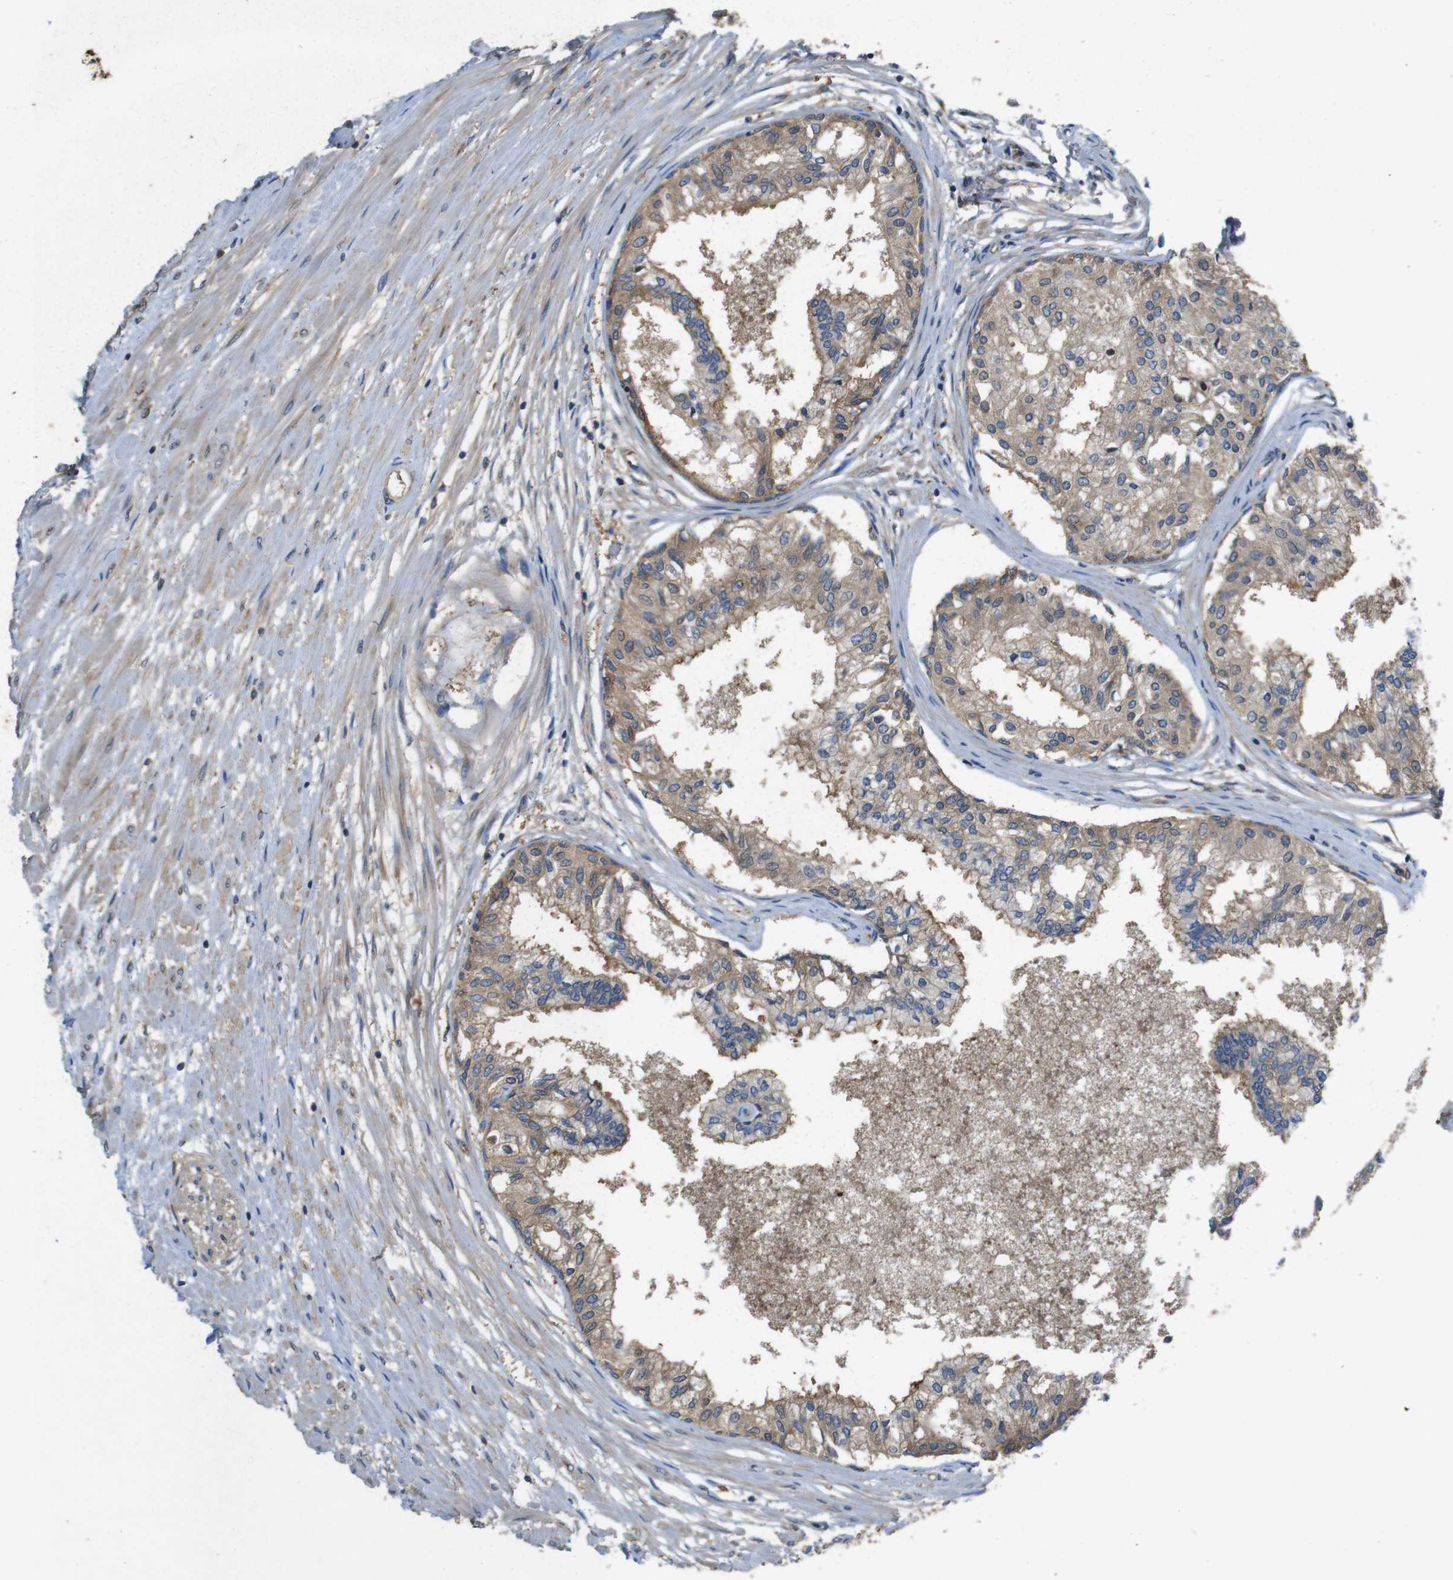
{"staining": {"intensity": "moderate", "quantity": ">75%", "location": "cytoplasmic/membranous"}, "tissue": "prostate", "cell_type": "Glandular cells", "image_type": "normal", "snomed": [{"axis": "morphology", "description": "Normal tissue, NOS"}, {"axis": "topography", "description": "Prostate"}, {"axis": "topography", "description": "Seminal veicle"}], "caption": "High-magnification brightfield microscopy of benign prostate stained with DAB (3,3'-diaminobenzidine) (brown) and counterstained with hematoxylin (blue). glandular cells exhibit moderate cytoplasmic/membranous staining is identified in approximately>75% of cells.", "gene": "DCTN1", "patient": {"sex": "male", "age": 60}}